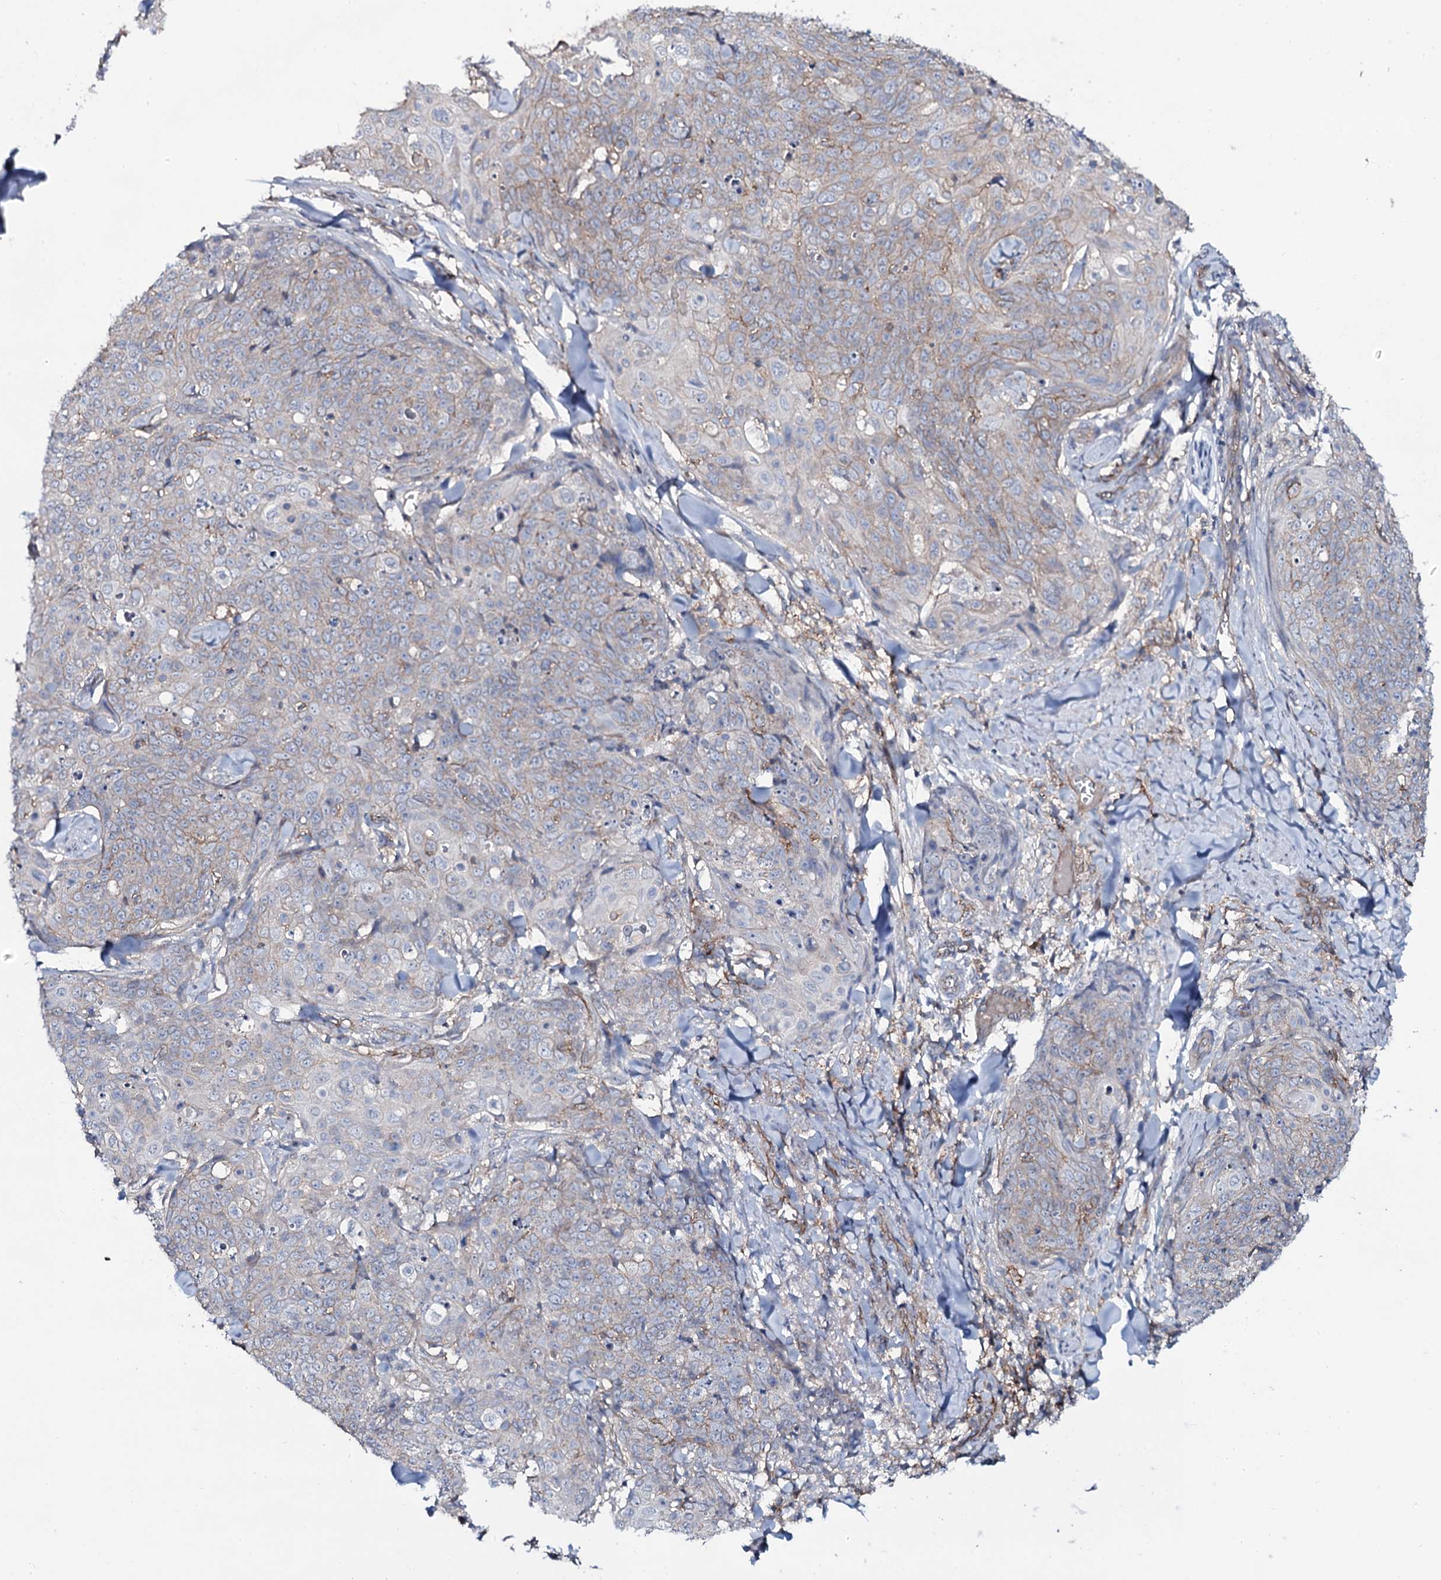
{"staining": {"intensity": "moderate", "quantity": "<25%", "location": "cytoplasmic/membranous"}, "tissue": "skin cancer", "cell_type": "Tumor cells", "image_type": "cancer", "snomed": [{"axis": "morphology", "description": "Squamous cell carcinoma, NOS"}, {"axis": "topography", "description": "Skin"}, {"axis": "topography", "description": "Vulva"}], "caption": "This is an image of immunohistochemistry staining of skin cancer, which shows moderate positivity in the cytoplasmic/membranous of tumor cells.", "gene": "SNAP23", "patient": {"sex": "female", "age": 85}}